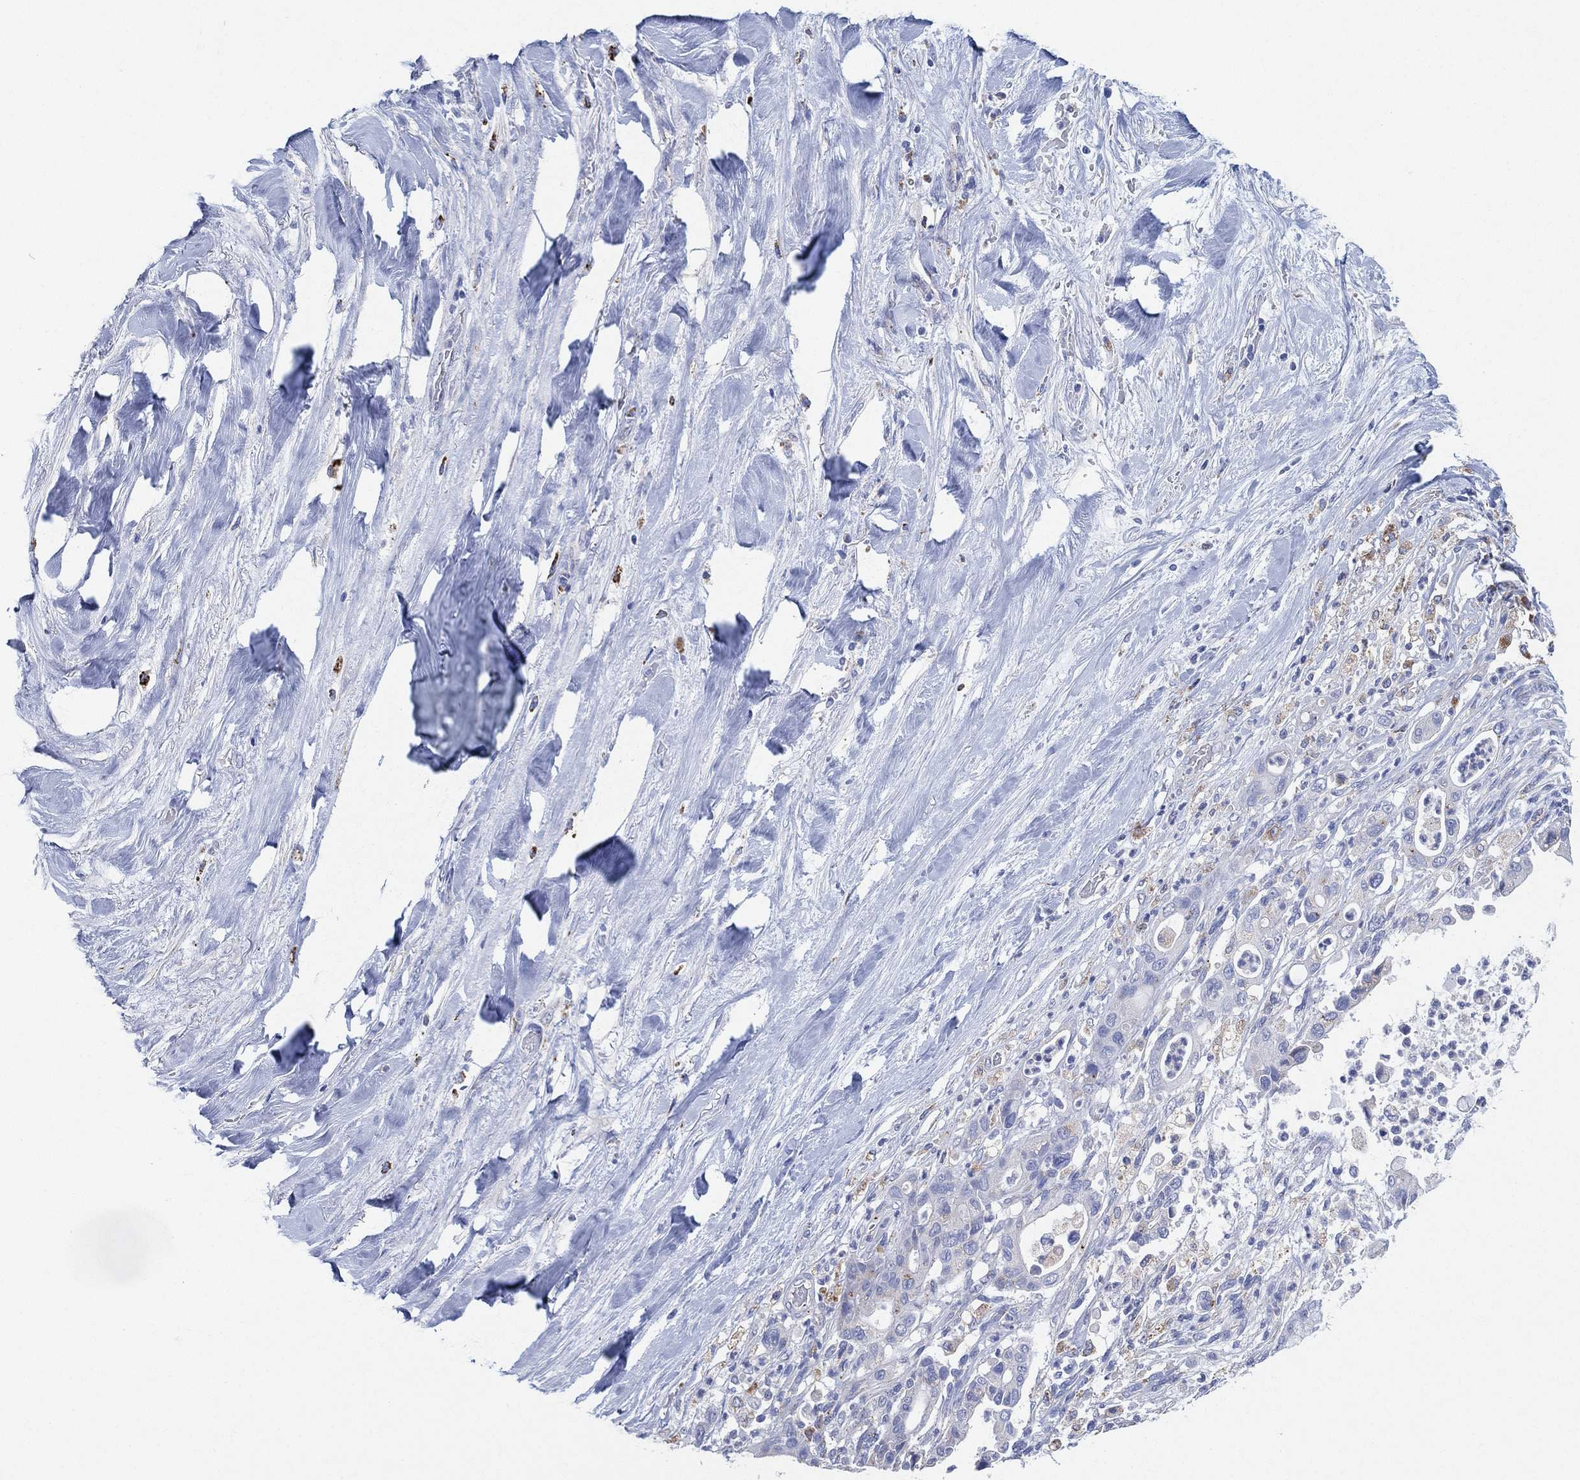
{"staining": {"intensity": "negative", "quantity": "none", "location": "none"}, "tissue": "liver cancer", "cell_type": "Tumor cells", "image_type": "cancer", "snomed": [{"axis": "morphology", "description": "Cholangiocarcinoma"}, {"axis": "topography", "description": "Liver"}], "caption": "Tumor cells are negative for brown protein staining in liver cholangiocarcinoma.", "gene": "GALNS", "patient": {"sex": "female", "age": 54}}